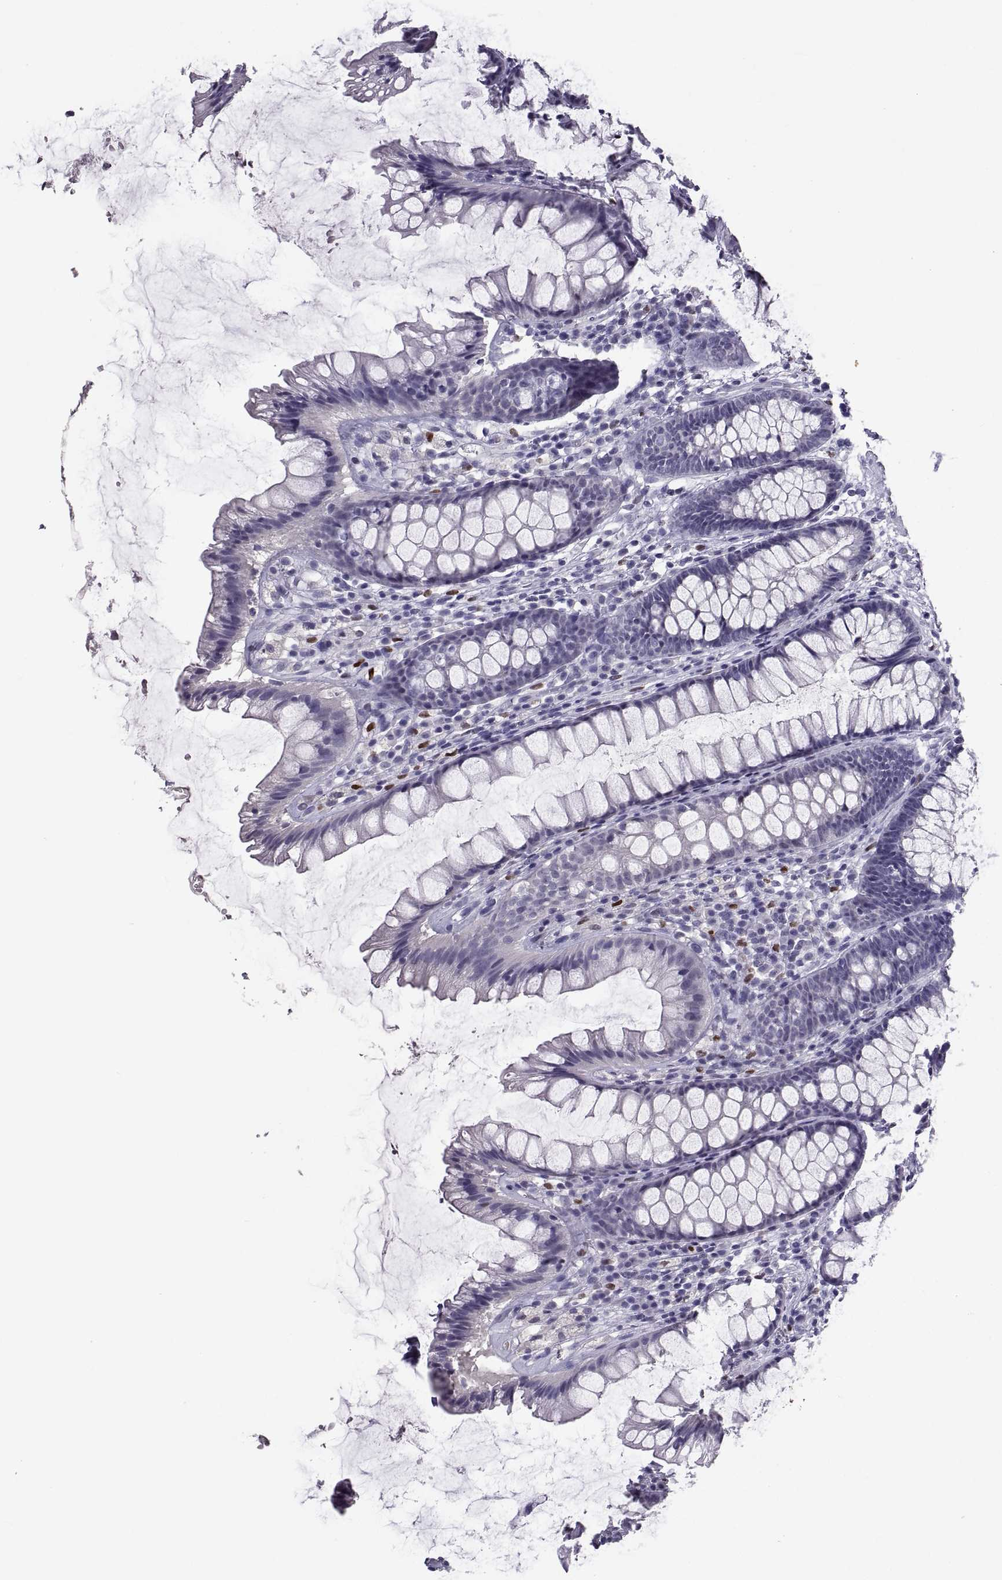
{"staining": {"intensity": "negative", "quantity": "none", "location": "none"}, "tissue": "rectum", "cell_type": "Glandular cells", "image_type": "normal", "snomed": [{"axis": "morphology", "description": "Normal tissue, NOS"}, {"axis": "topography", "description": "Rectum"}], "caption": "This is an IHC histopathology image of benign human rectum. There is no staining in glandular cells.", "gene": "SOX21", "patient": {"sex": "male", "age": 72}}